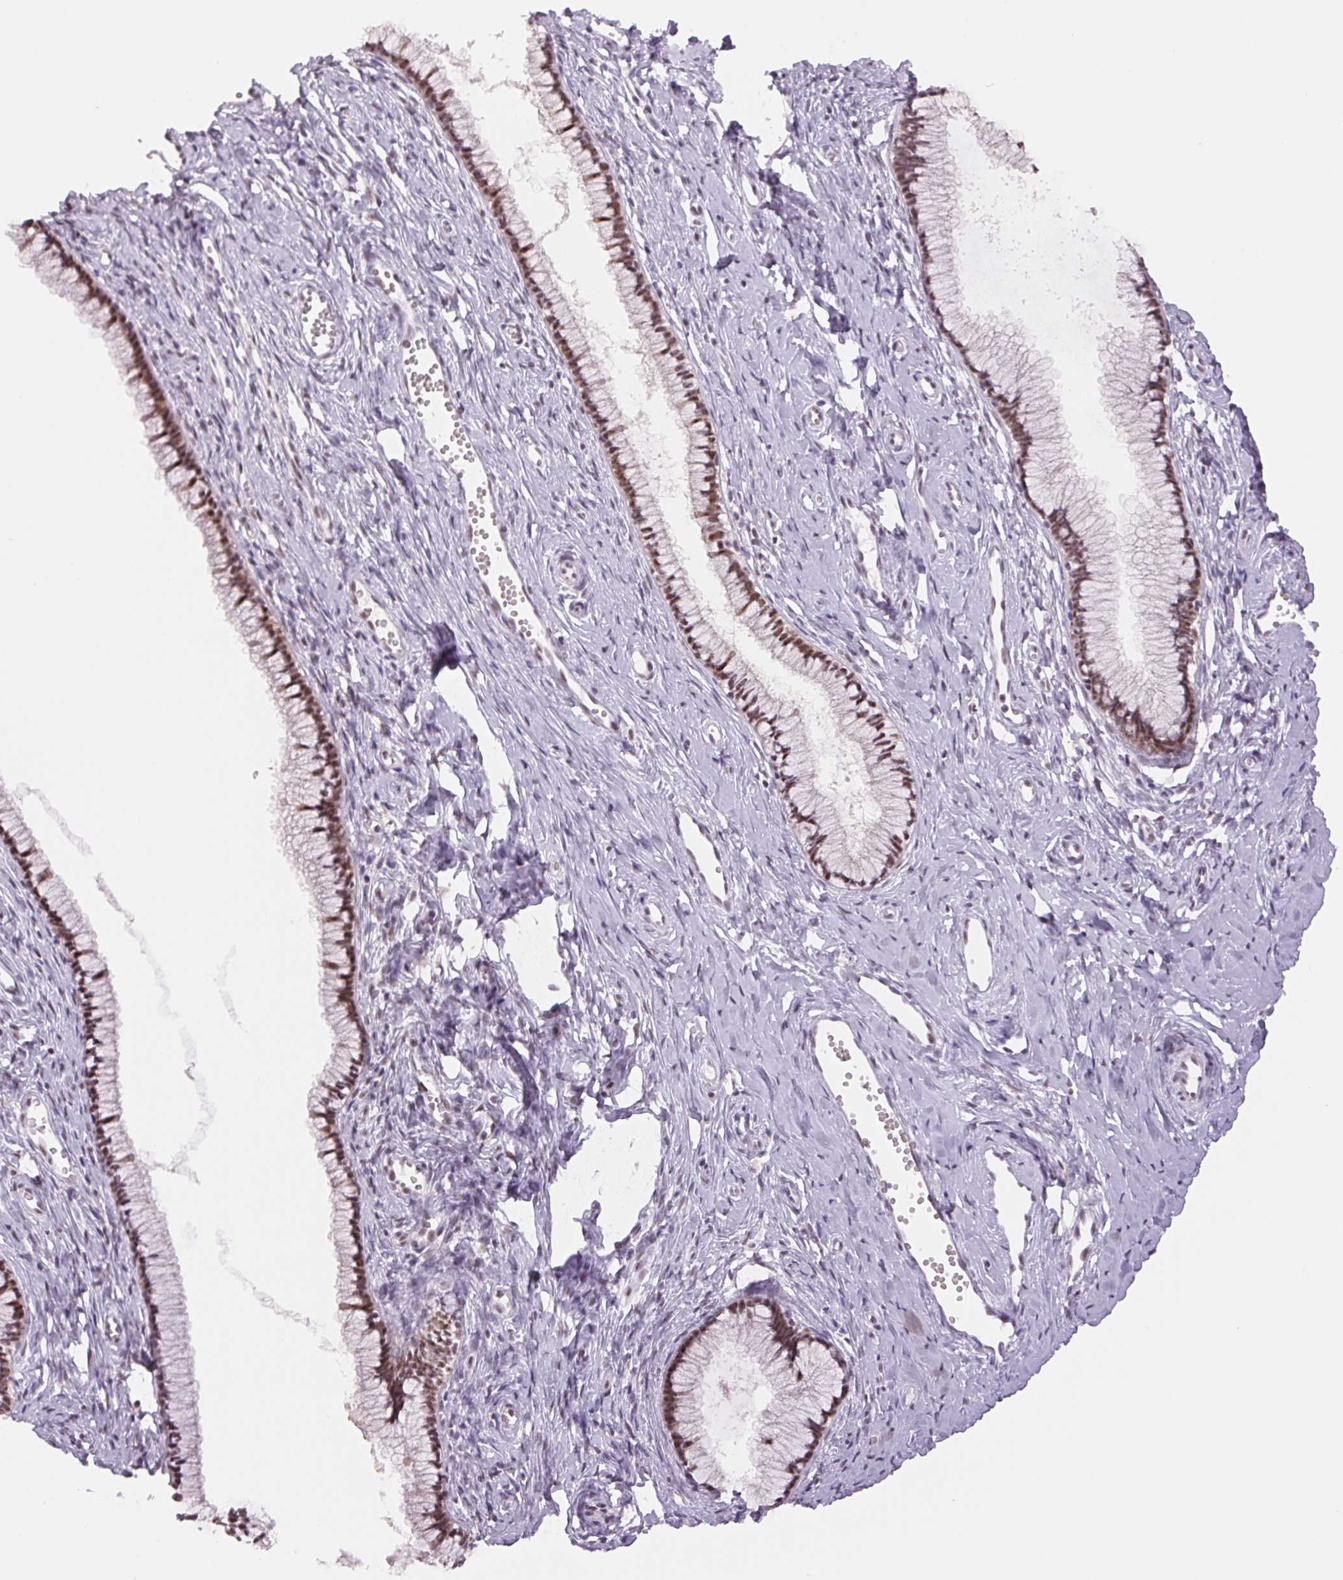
{"staining": {"intensity": "strong", "quantity": ">75%", "location": "nuclear"}, "tissue": "cervix", "cell_type": "Glandular cells", "image_type": "normal", "snomed": [{"axis": "morphology", "description": "Normal tissue, NOS"}, {"axis": "topography", "description": "Cervix"}], "caption": "This histopathology image reveals immunohistochemistry (IHC) staining of benign cervix, with high strong nuclear staining in about >75% of glandular cells.", "gene": "ZC3H14", "patient": {"sex": "female", "age": 40}}